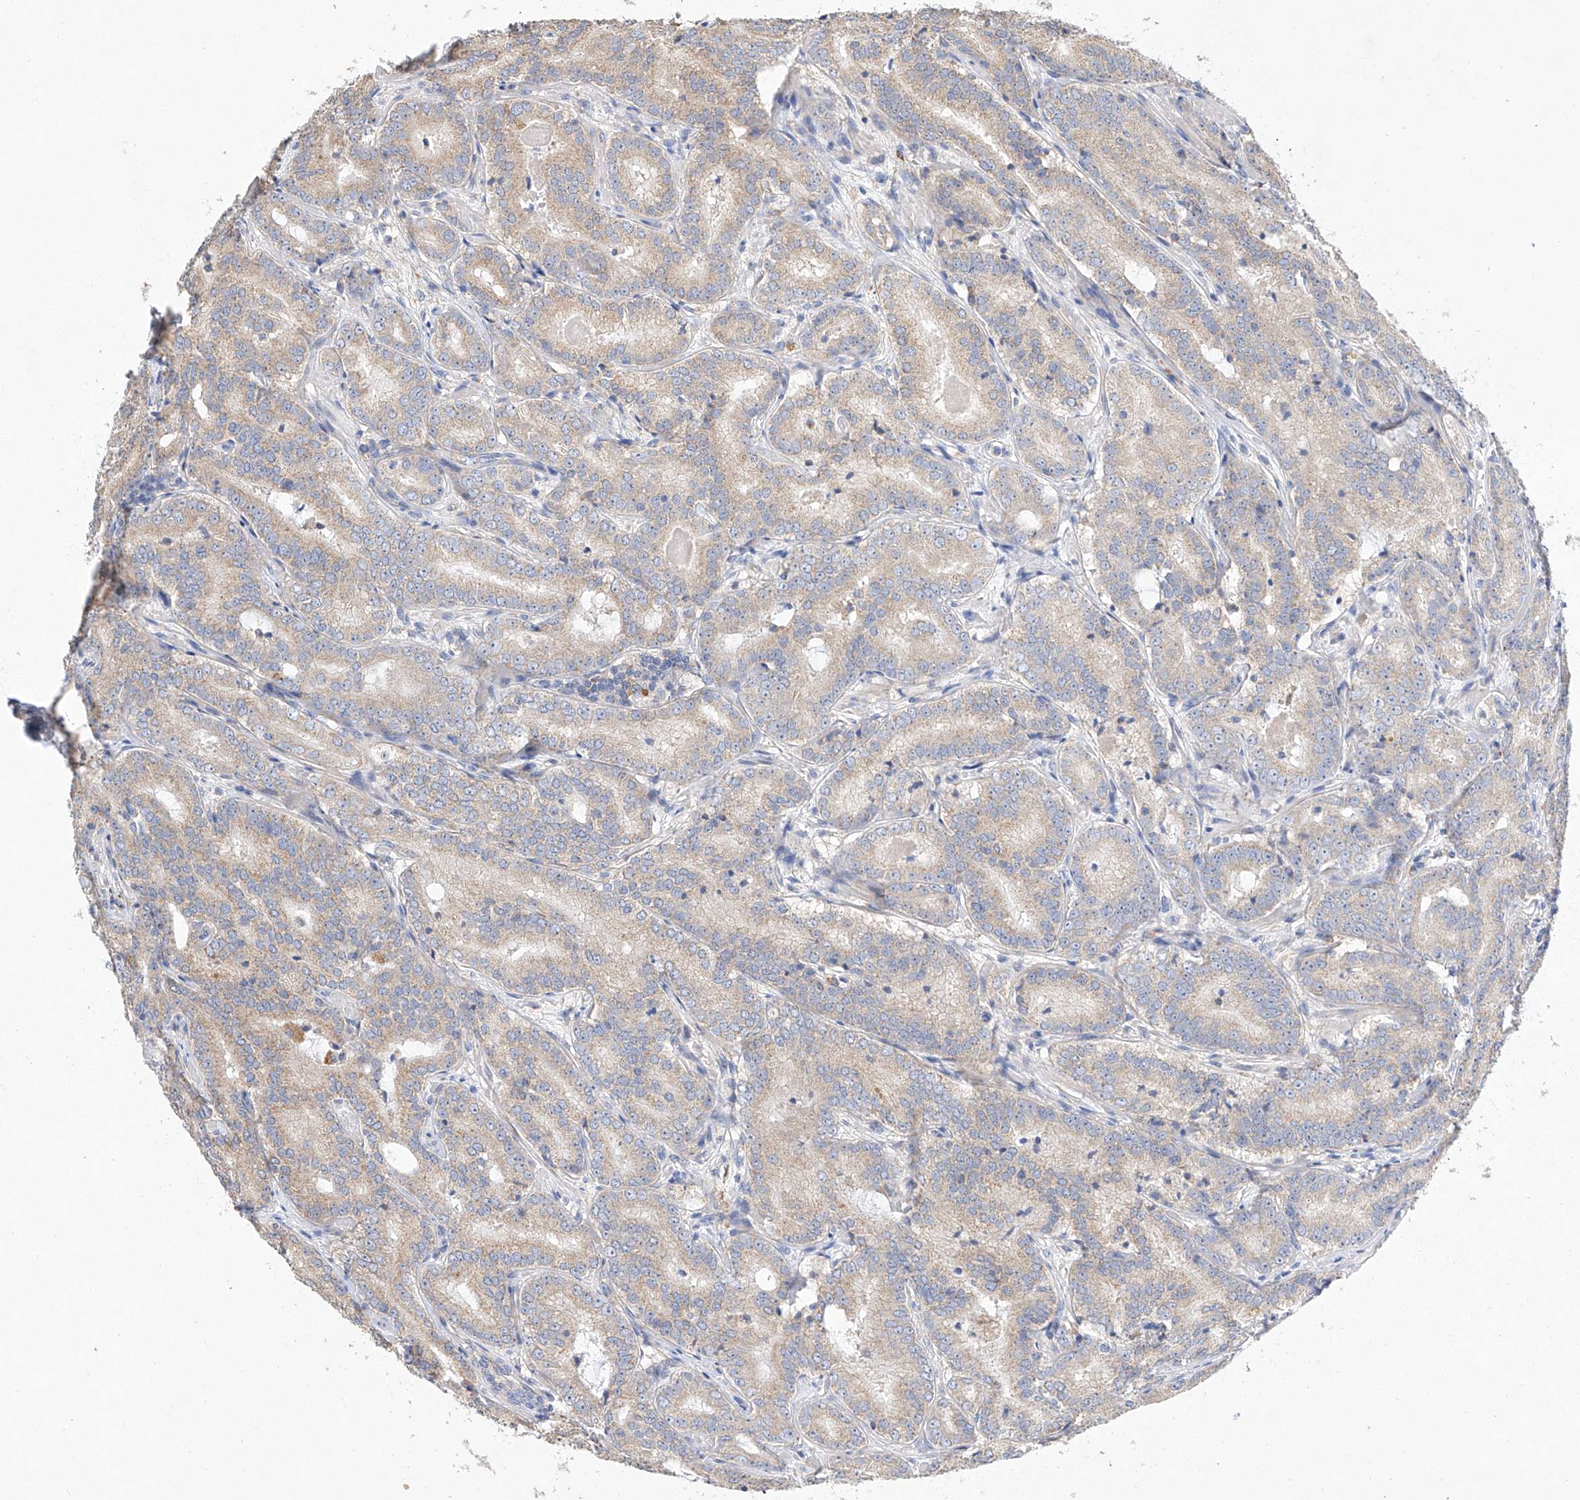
{"staining": {"intensity": "weak", "quantity": ">75%", "location": "cytoplasmic/membranous"}, "tissue": "prostate cancer", "cell_type": "Tumor cells", "image_type": "cancer", "snomed": [{"axis": "morphology", "description": "Adenocarcinoma, High grade"}, {"axis": "topography", "description": "Prostate"}], "caption": "Human high-grade adenocarcinoma (prostate) stained with a protein marker displays weak staining in tumor cells.", "gene": "AMD1", "patient": {"sex": "male", "age": 57}}